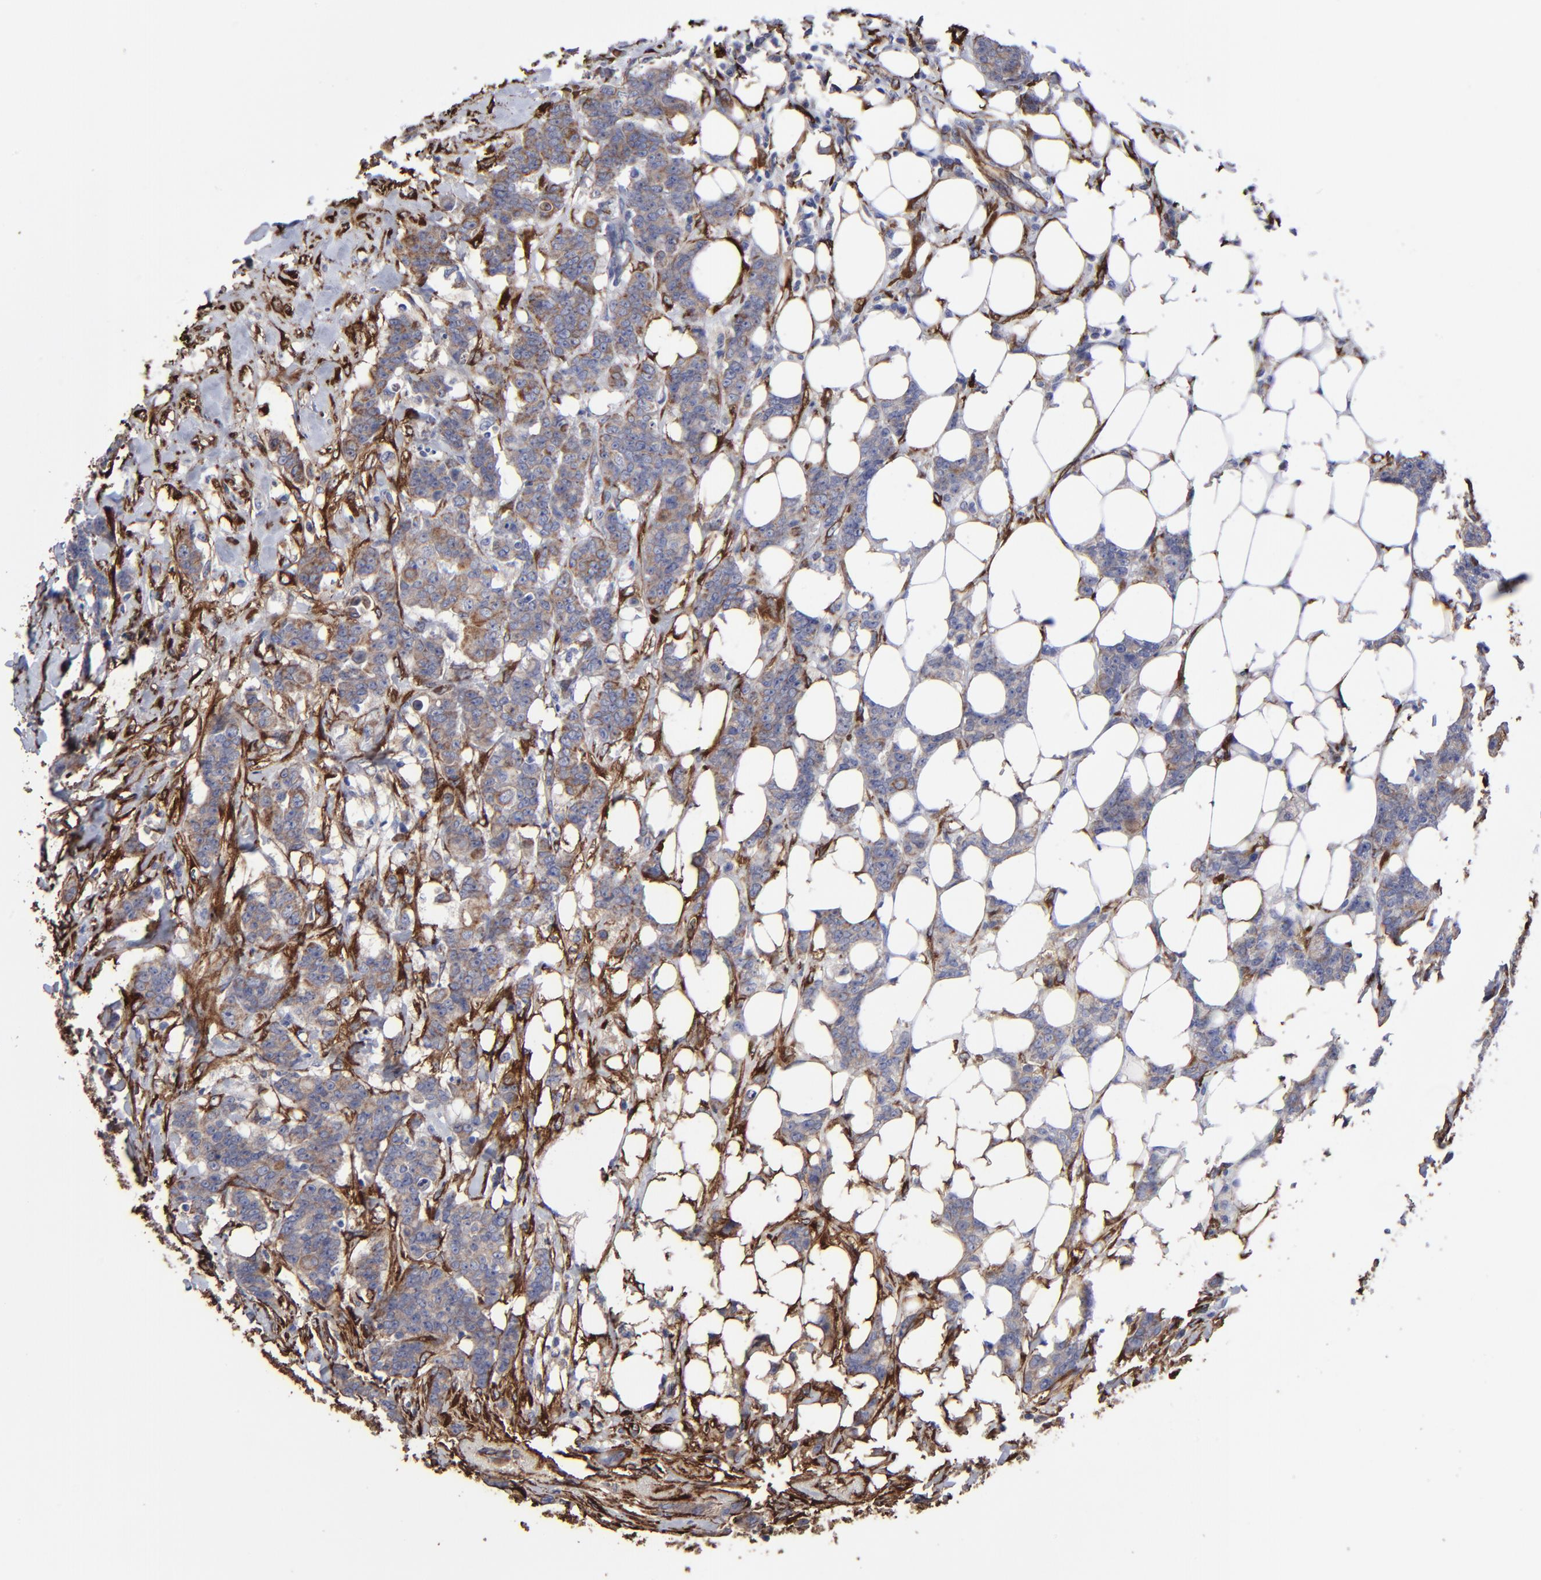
{"staining": {"intensity": "moderate", "quantity": "<25%", "location": "cytoplasmic/membranous"}, "tissue": "breast cancer", "cell_type": "Tumor cells", "image_type": "cancer", "snomed": [{"axis": "morphology", "description": "Duct carcinoma"}, {"axis": "topography", "description": "Breast"}], "caption": "A micrograph showing moderate cytoplasmic/membranous staining in approximately <25% of tumor cells in intraductal carcinoma (breast), as visualized by brown immunohistochemical staining.", "gene": "CILP", "patient": {"sex": "female", "age": 40}}